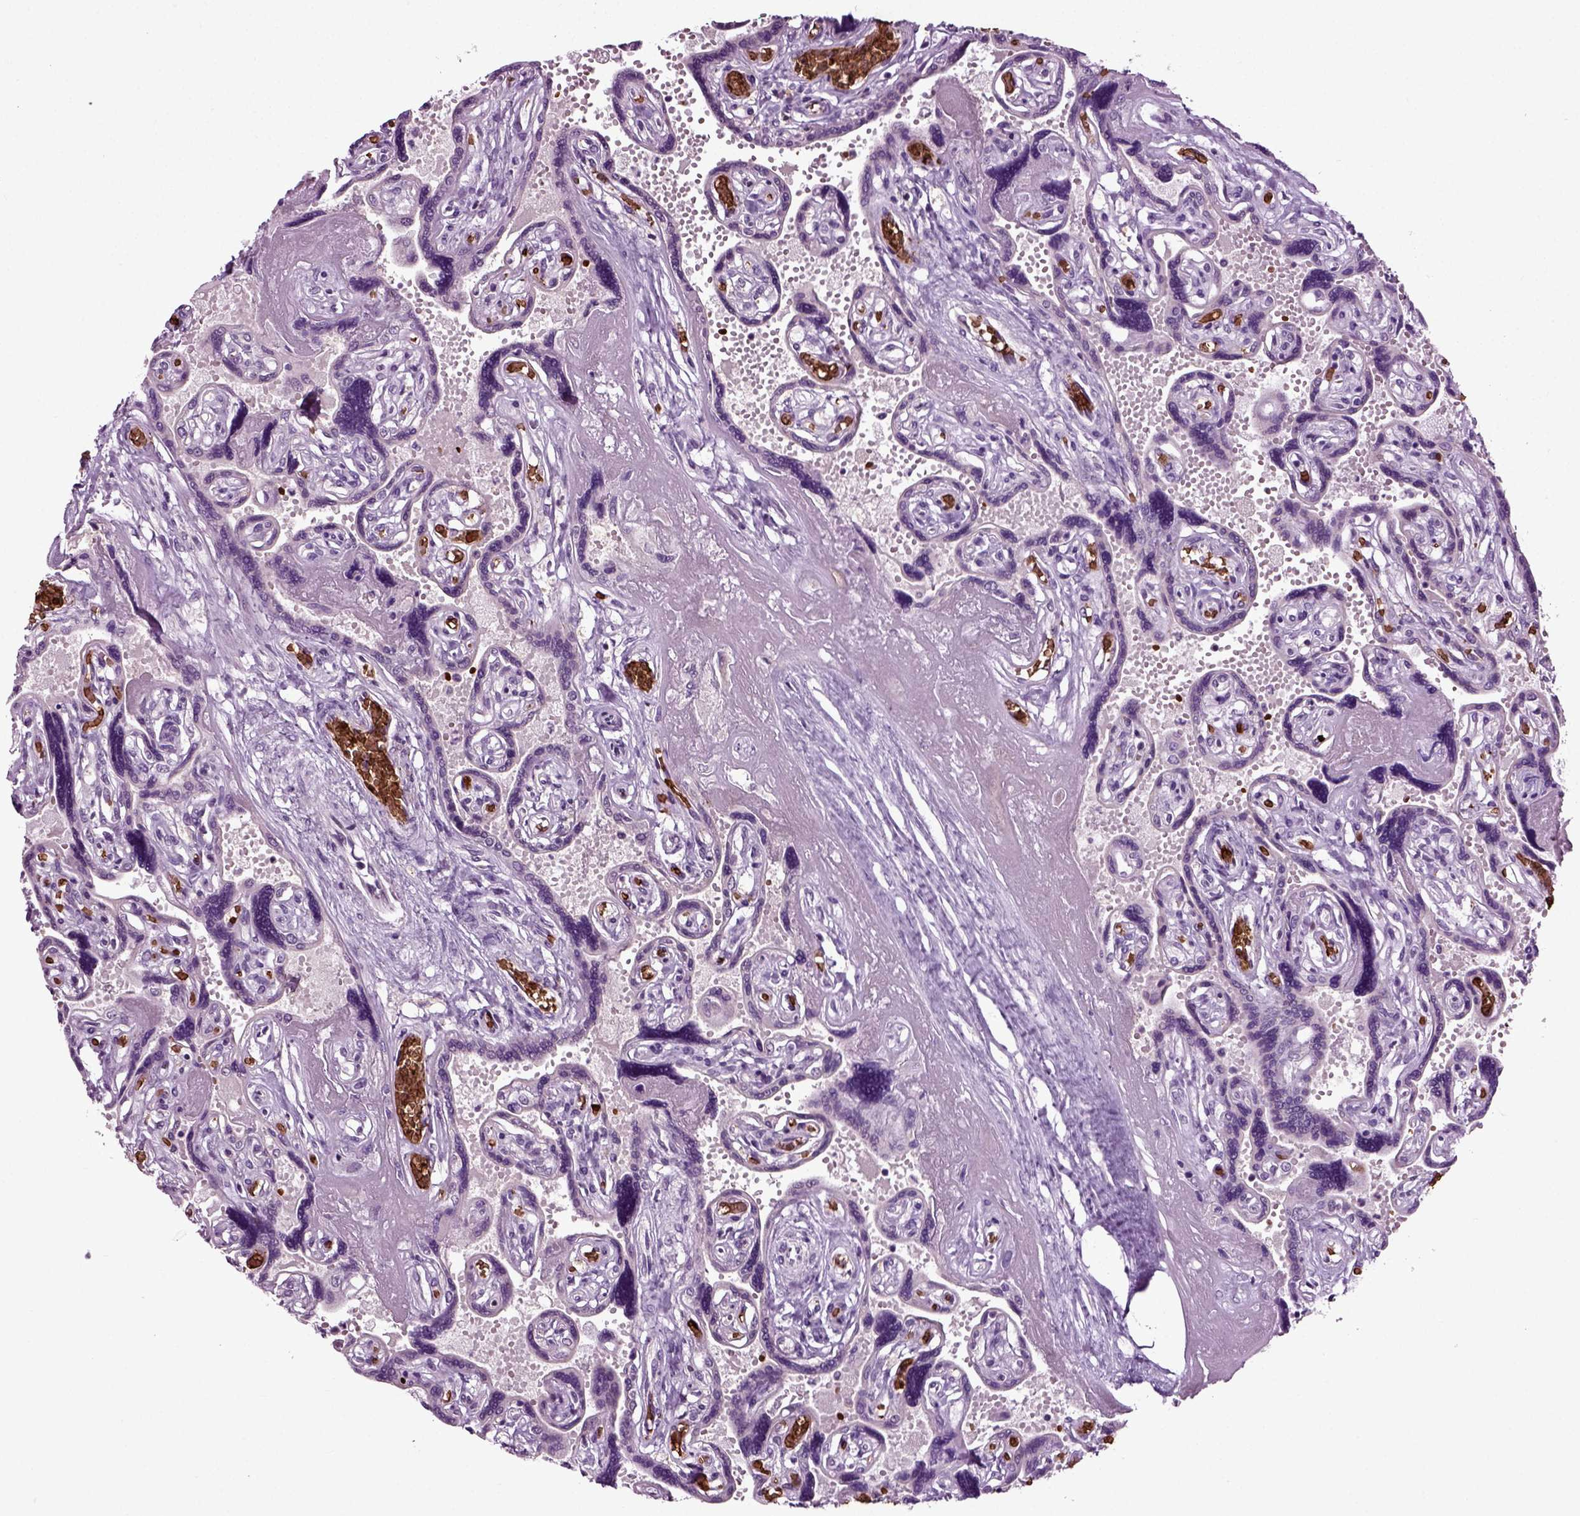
{"staining": {"intensity": "negative", "quantity": "none", "location": "none"}, "tissue": "placenta", "cell_type": "Decidual cells", "image_type": "normal", "snomed": [{"axis": "morphology", "description": "Normal tissue, NOS"}, {"axis": "topography", "description": "Placenta"}], "caption": "The image demonstrates no significant expression in decidual cells of placenta.", "gene": "SPATA17", "patient": {"sex": "female", "age": 32}}